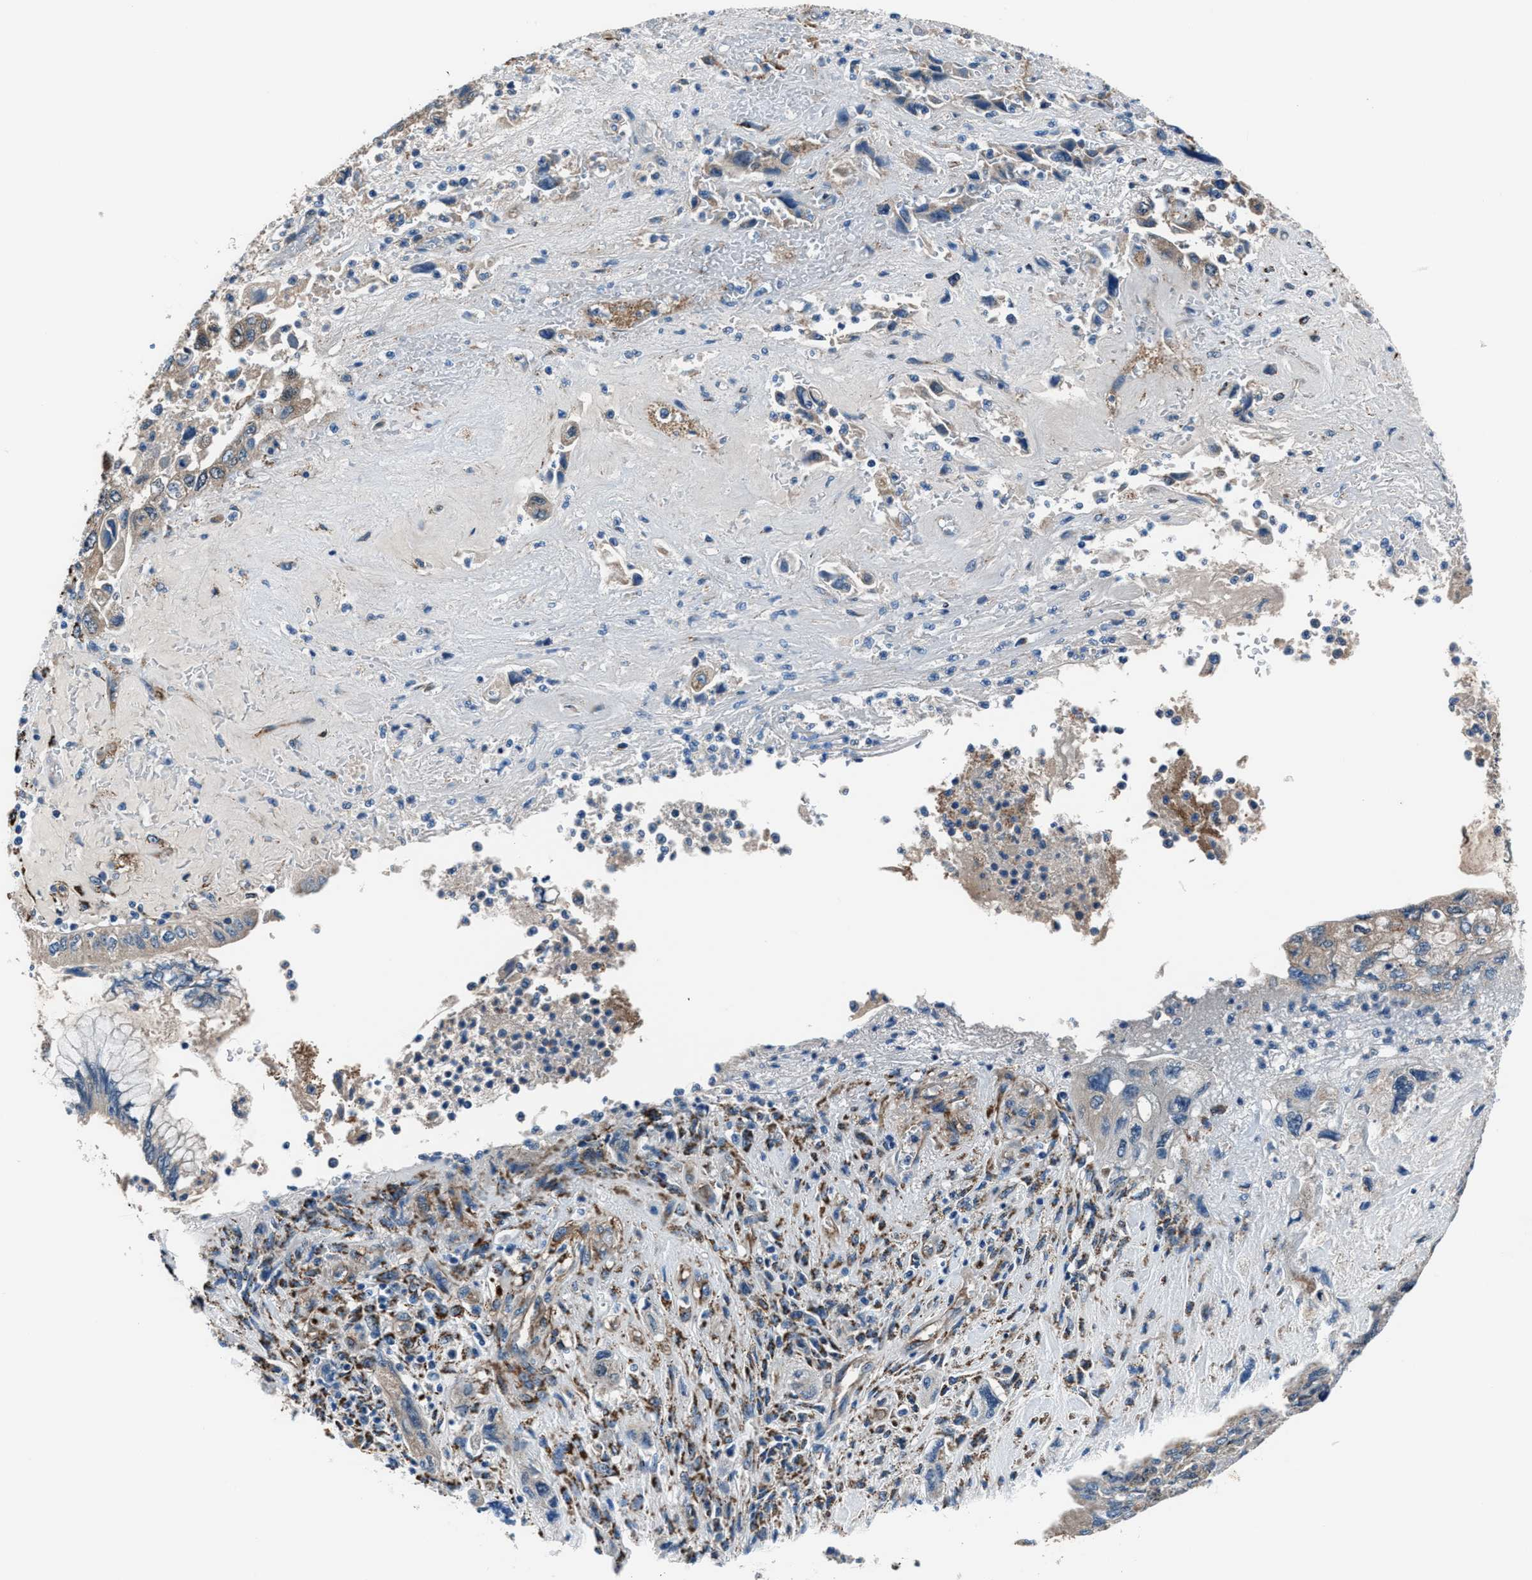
{"staining": {"intensity": "moderate", "quantity": ">75%", "location": "cytoplasmic/membranous"}, "tissue": "pancreatic cancer", "cell_type": "Tumor cells", "image_type": "cancer", "snomed": [{"axis": "morphology", "description": "Adenocarcinoma, NOS"}, {"axis": "topography", "description": "Pancreas"}], "caption": "There is medium levels of moderate cytoplasmic/membranous positivity in tumor cells of pancreatic cancer (adenocarcinoma), as demonstrated by immunohistochemical staining (brown color).", "gene": "PRTFDC1", "patient": {"sex": "female", "age": 73}}